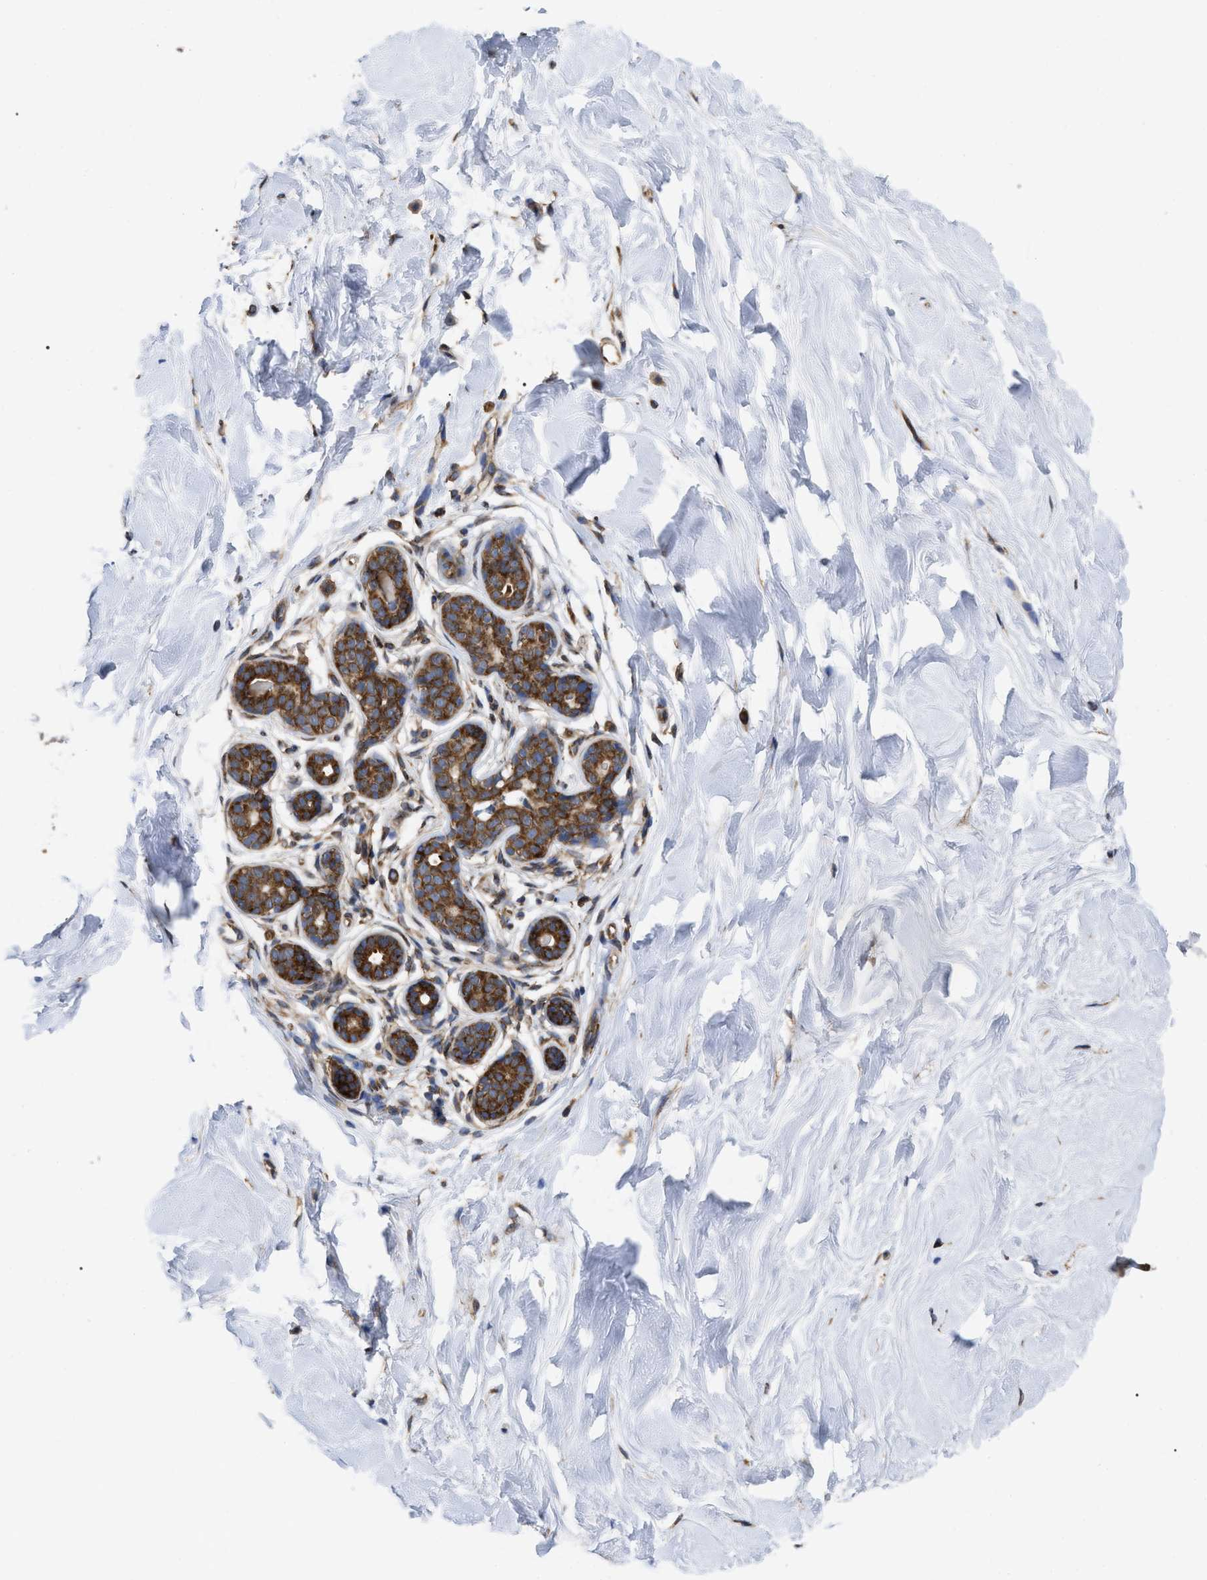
{"staining": {"intensity": "strong", "quantity": ">75%", "location": "cytoplasmic/membranous"}, "tissue": "breast", "cell_type": "Glandular cells", "image_type": "normal", "snomed": [{"axis": "morphology", "description": "Normal tissue, NOS"}, {"axis": "topography", "description": "Breast"}], "caption": "Breast stained with a brown dye reveals strong cytoplasmic/membranous positive expression in about >75% of glandular cells.", "gene": "FAM120A", "patient": {"sex": "female", "age": 22}}